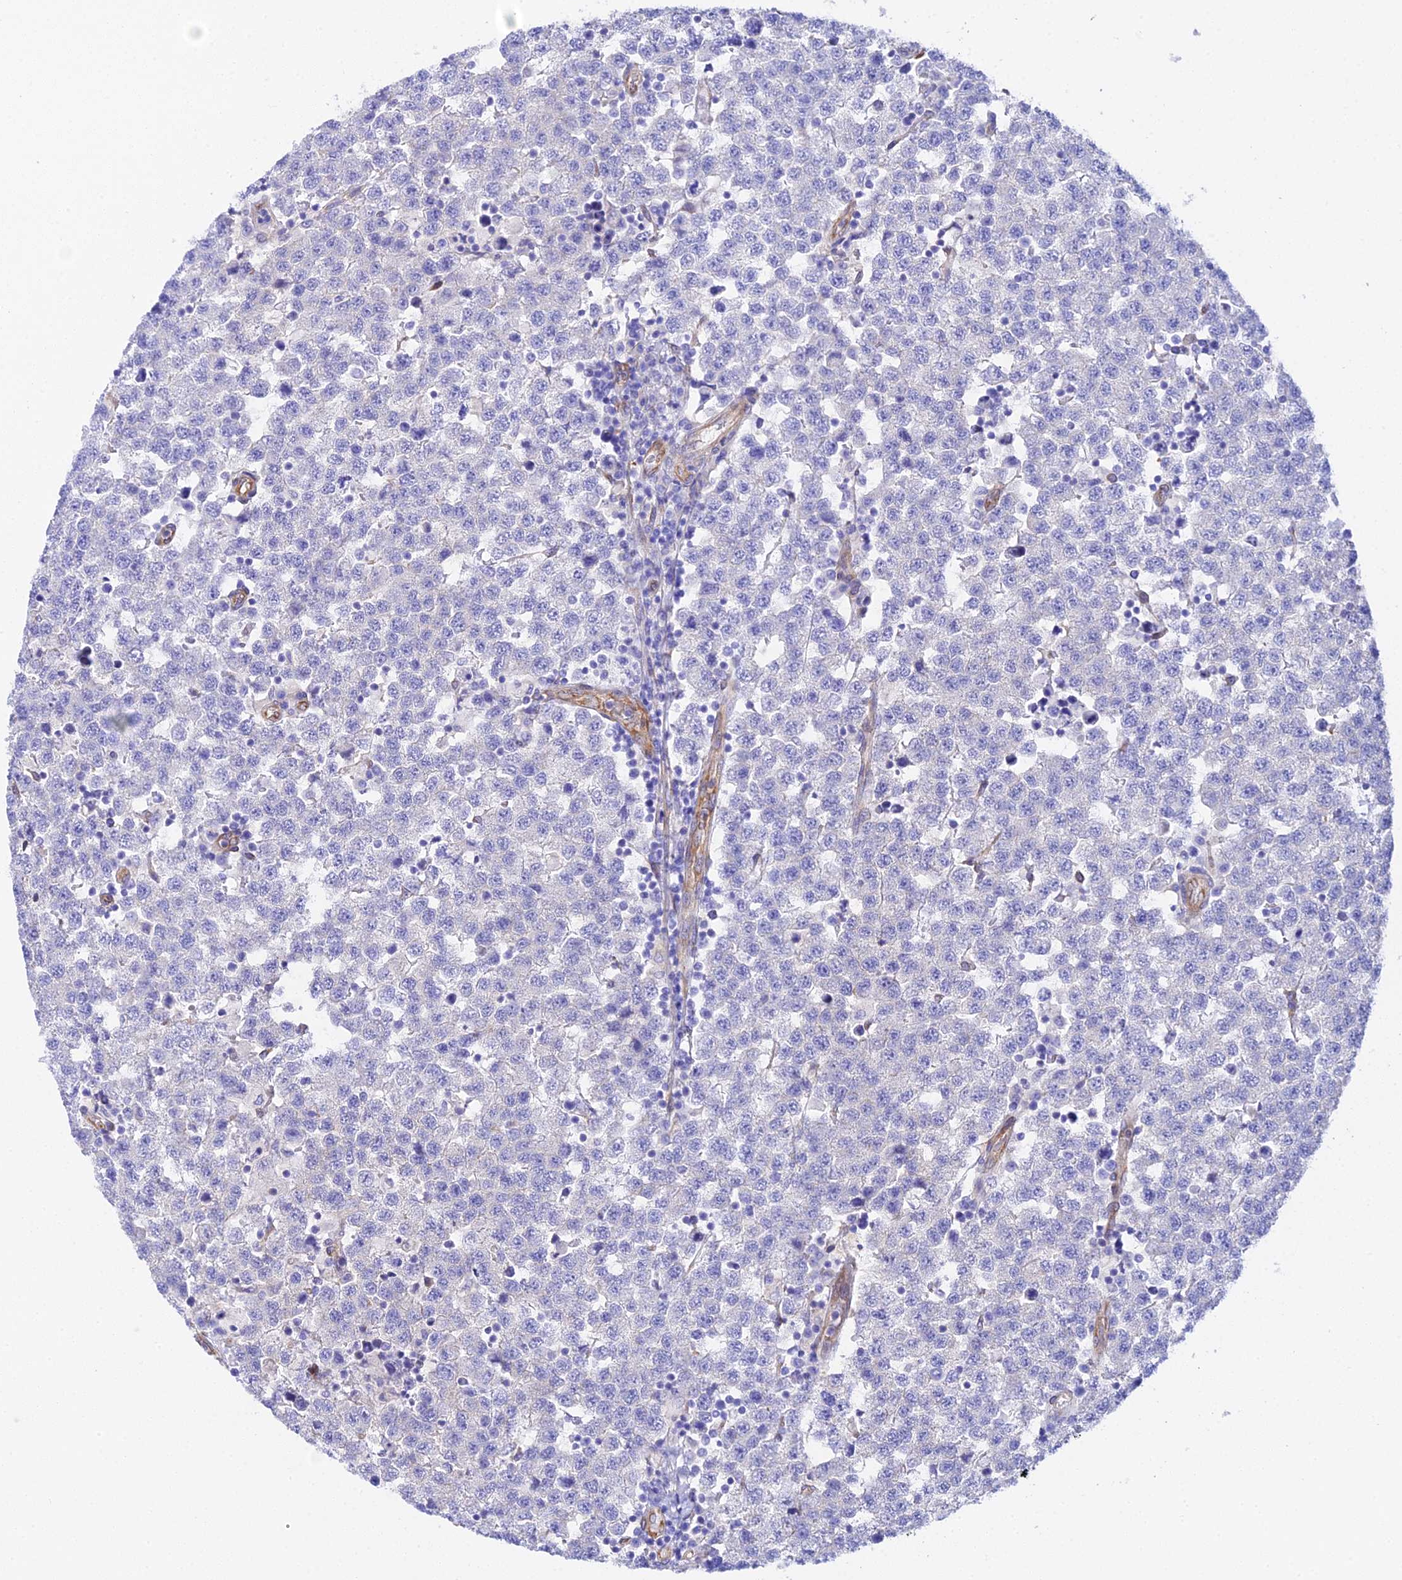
{"staining": {"intensity": "negative", "quantity": "none", "location": "none"}, "tissue": "testis cancer", "cell_type": "Tumor cells", "image_type": "cancer", "snomed": [{"axis": "morphology", "description": "Seminoma, NOS"}, {"axis": "topography", "description": "Testis"}], "caption": "This is an immunohistochemistry image of testis cancer. There is no positivity in tumor cells.", "gene": "CFAP45", "patient": {"sex": "male", "age": 34}}